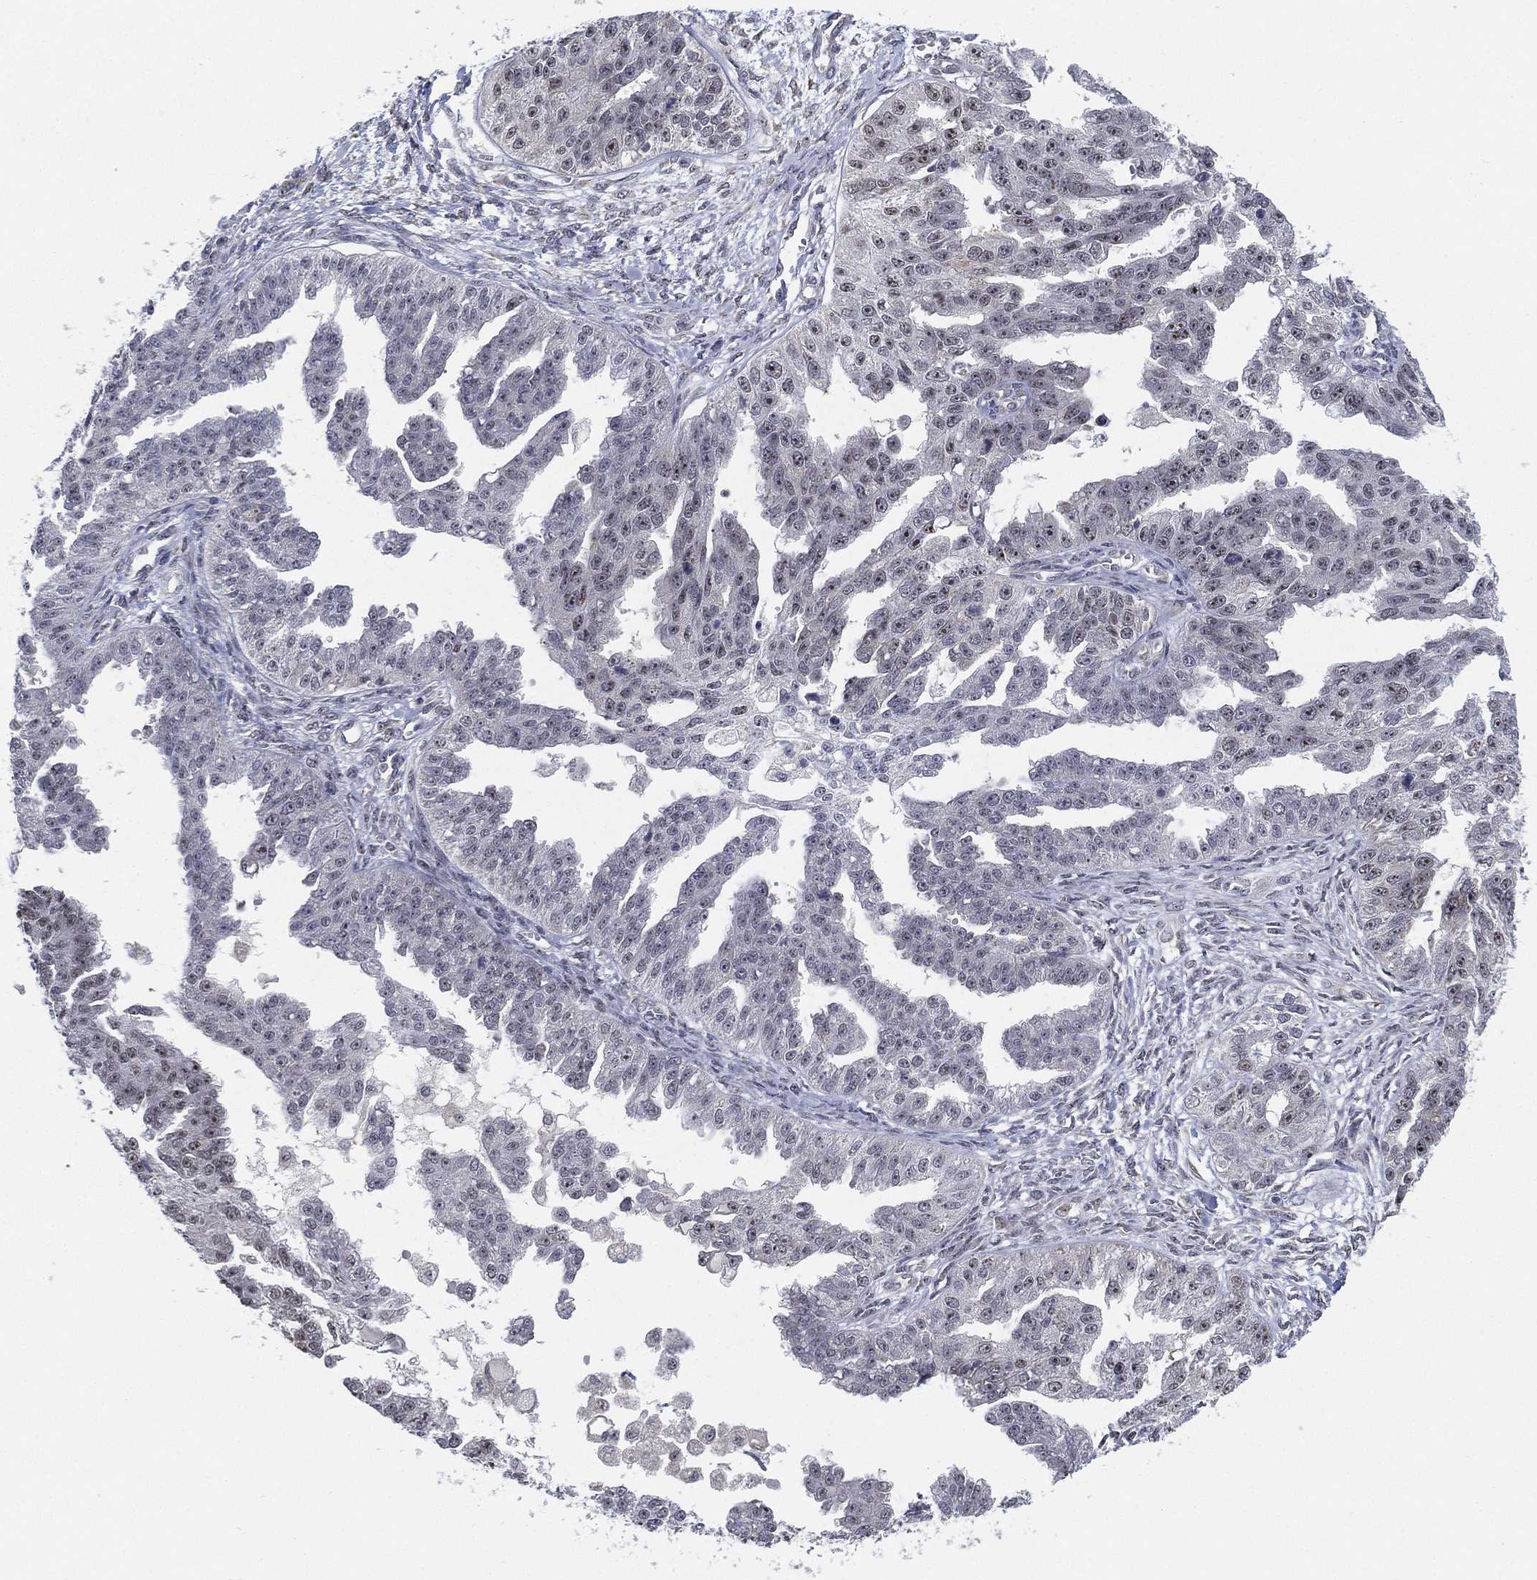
{"staining": {"intensity": "weak", "quantity": "<25%", "location": "nuclear"}, "tissue": "ovarian cancer", "cell_type": "Tumor cells", "image_type": "cancer", "snomed": [{"axis": "morphology", "description": "Cystadenocarcinoma, serous, NOS"}, {"axis": "topography", "description": "Ovary"}], "caption": "A high-resolution histopathology image shows IHC staining of serous cystadenocarcinoma (ovarian), which demonstrates no significant staining in tumor cells.", "gene": "PPP1R16B", "patient": {"sex": "female", "age": 58}}